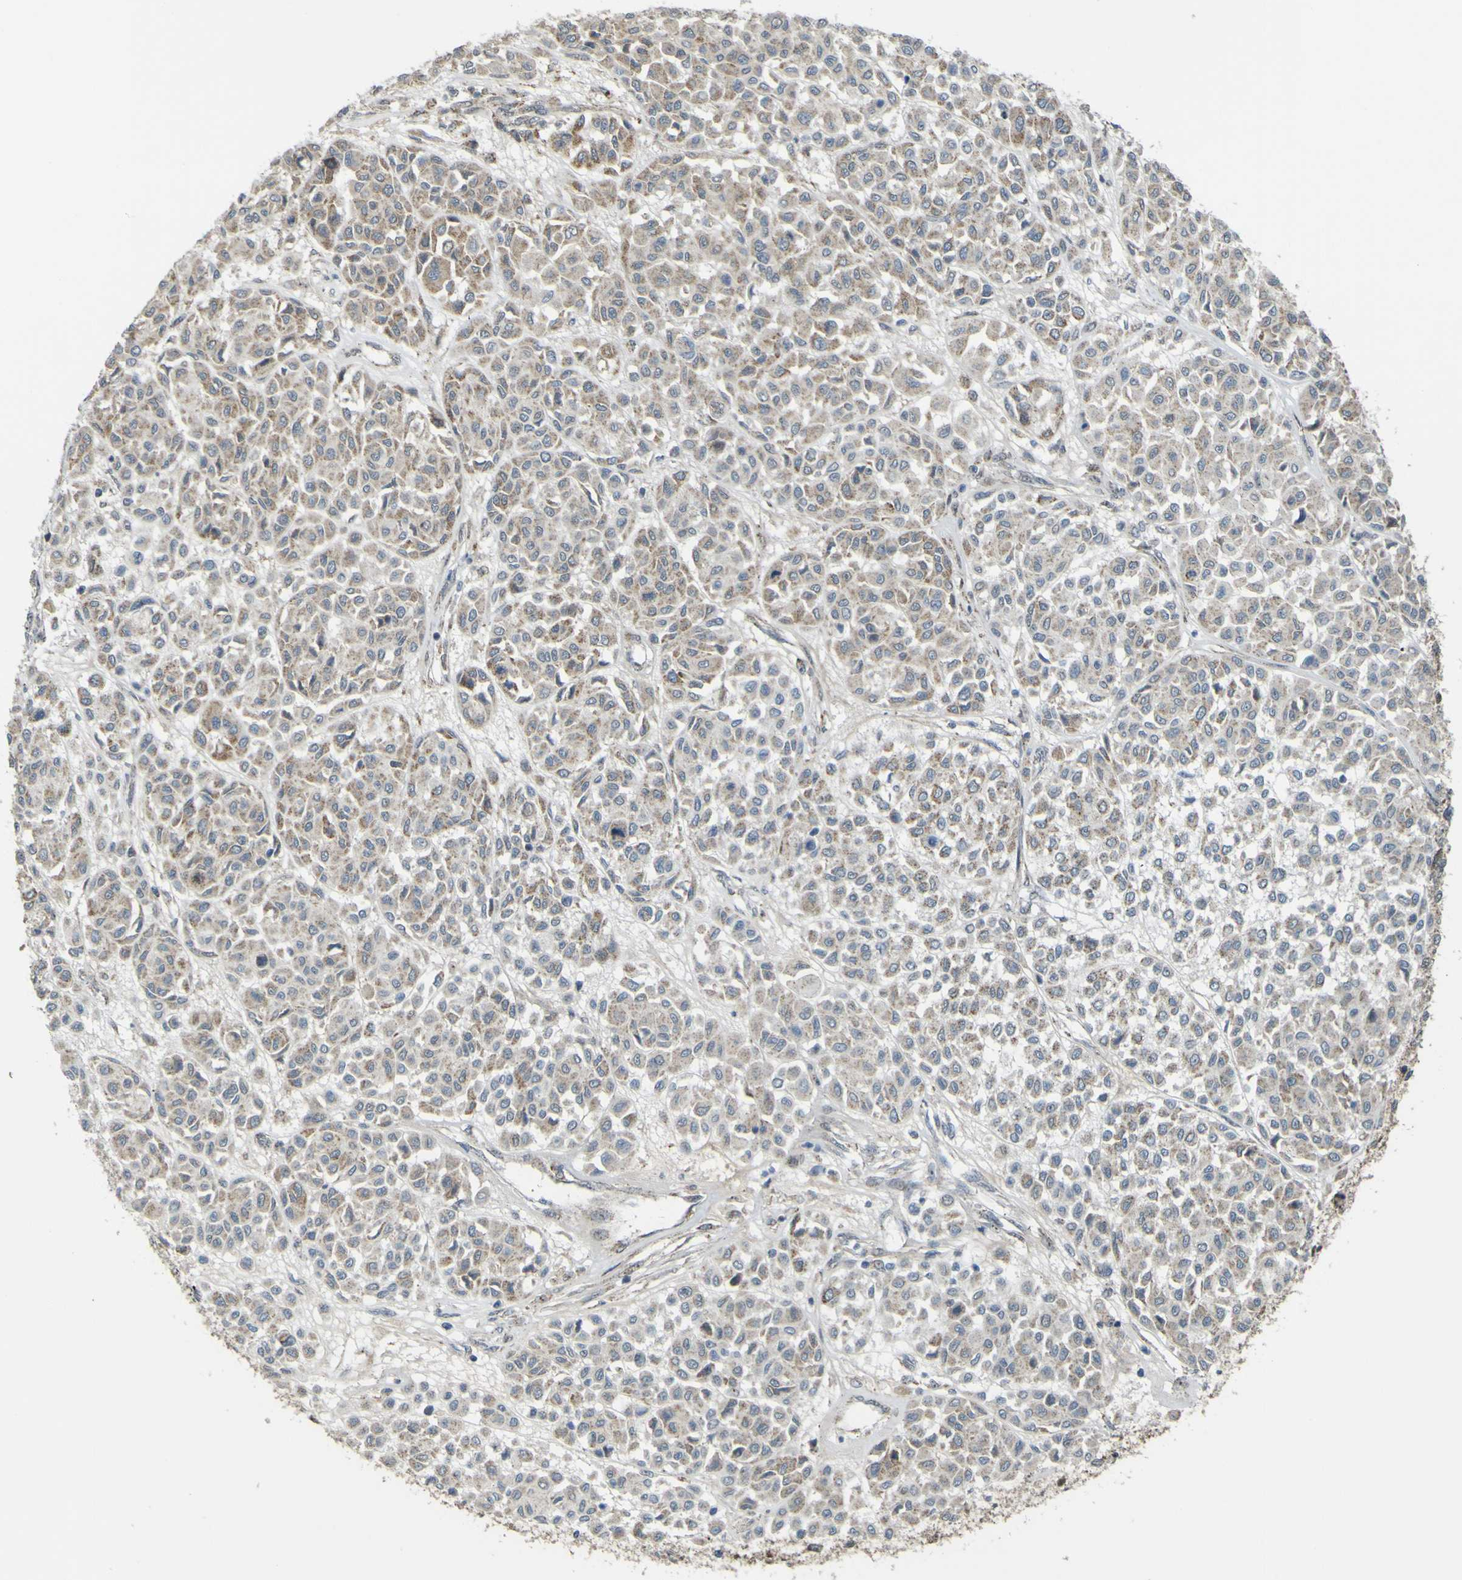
{"staining": {"intensity": "moderate", "quantity": ">75%", "location": "cytoplasmic/membranous"}, "tissue": "melanoma", "cell_type": "Tumor cells", "image_type": "cancer", "snomed": [{"axis": "morphology", "description": "Malignant melanoma, Metastatic site"}, {"axis": "topography", "description": "Soft tissue"}], "caption": "Melanoma stained for a protein shows moderate cytoplasmic/membranous positivity in tumor cells.", "gene": "ACBD5", "patient": {"sex": "male", "age": 41}}